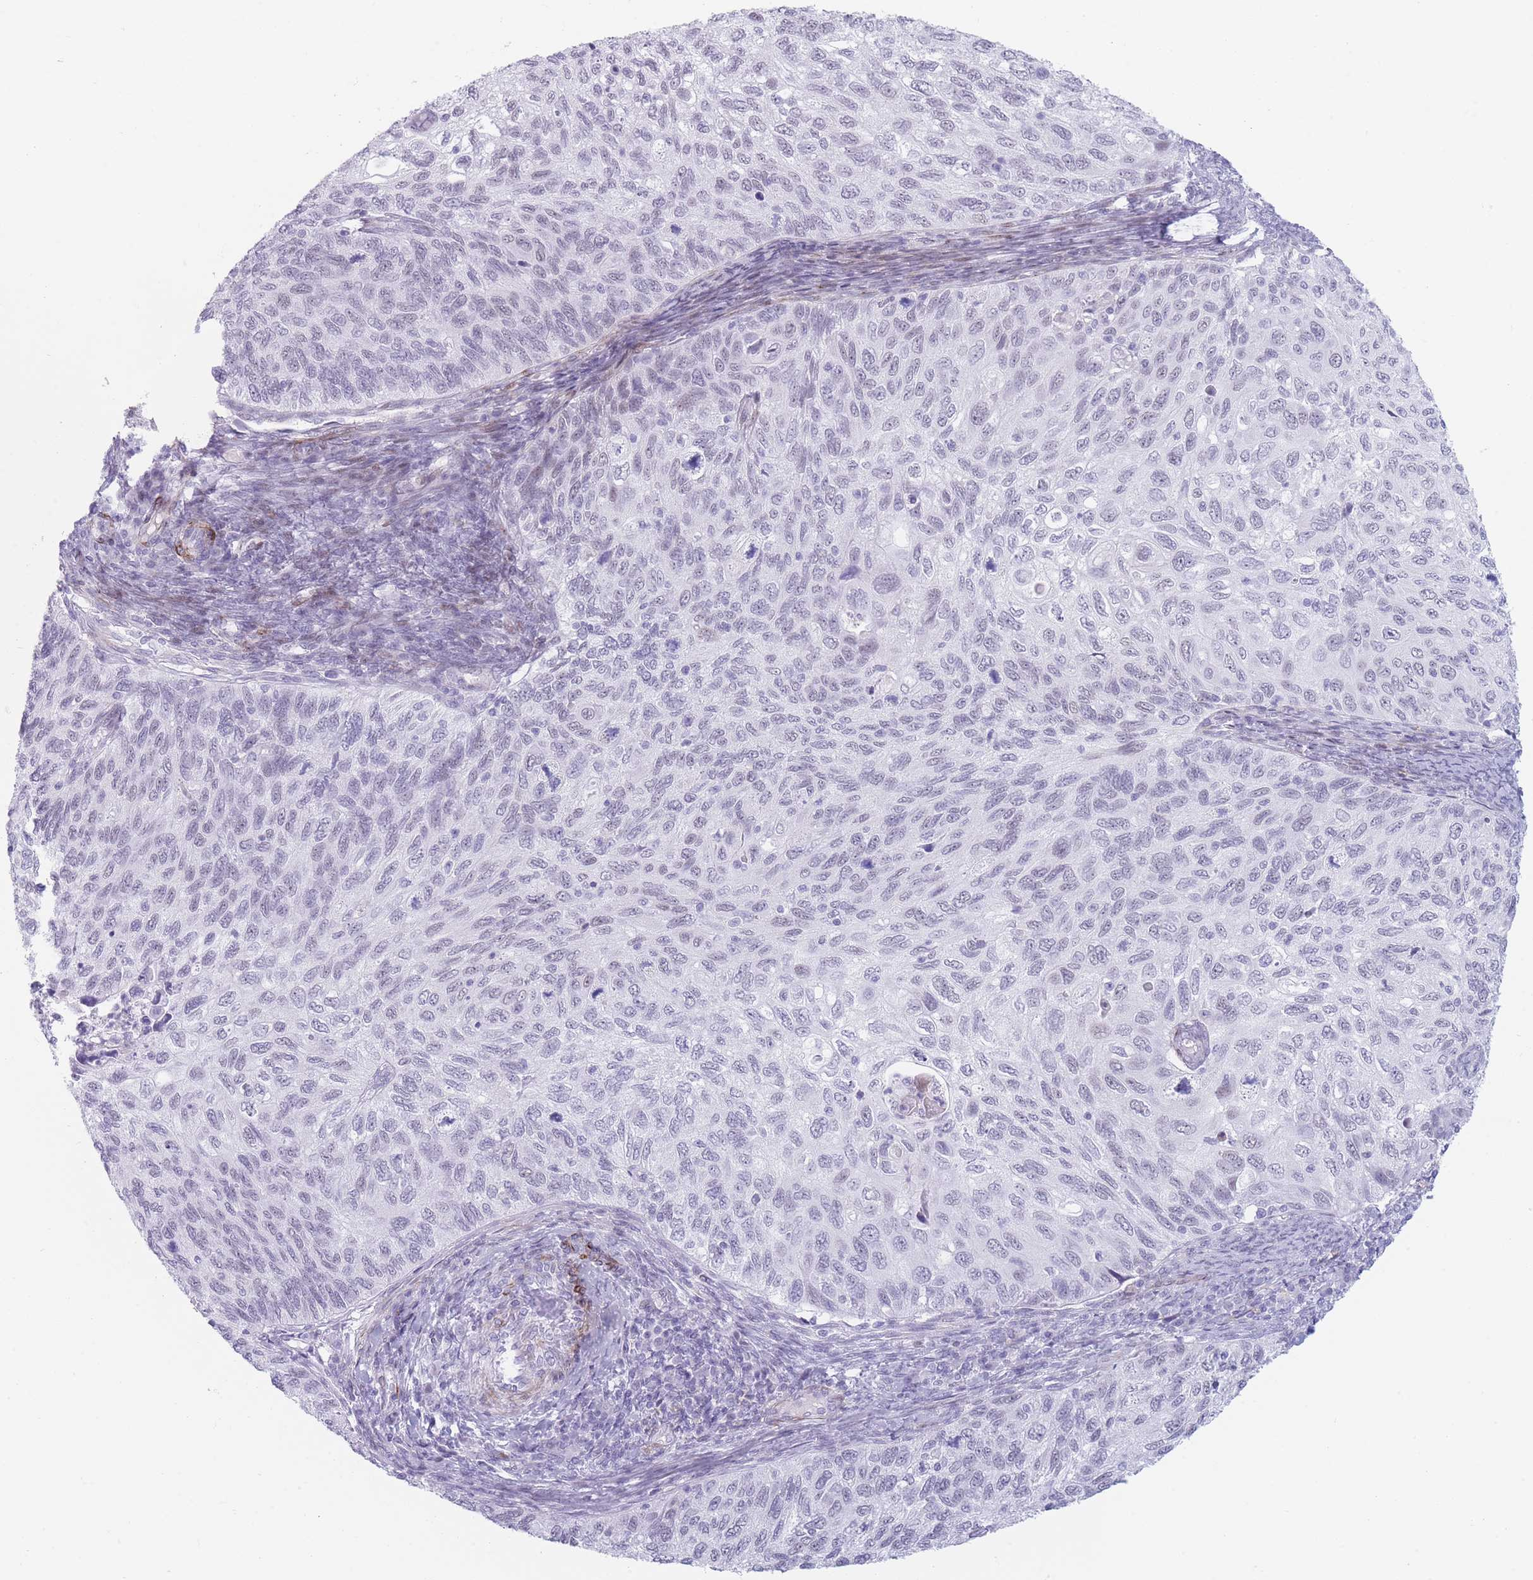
{"staining": {"intensity": "negative", "quantity": "none", "location": "none"}, "tissue": "cervical cancer", "cell_type": "Tumor cells", "image_type": "cancer", "snomed": [{"axis": "morphology", "description": "Squamous cell carcinoma, NOS"}, {"axis": "topography", "description": "Cervix"}], "caption": "DAB (3,3'-diaminobenzidine) immunohistochemical staining of human cervical squamous cell carcinoma displays no significant expression in tumor cells. (DAB (3,3'-diaminobenzidine) immunohistochemistry, high magnification).", "gene": "IFNA6", "patient": {"sex": "female", "age": 70}}